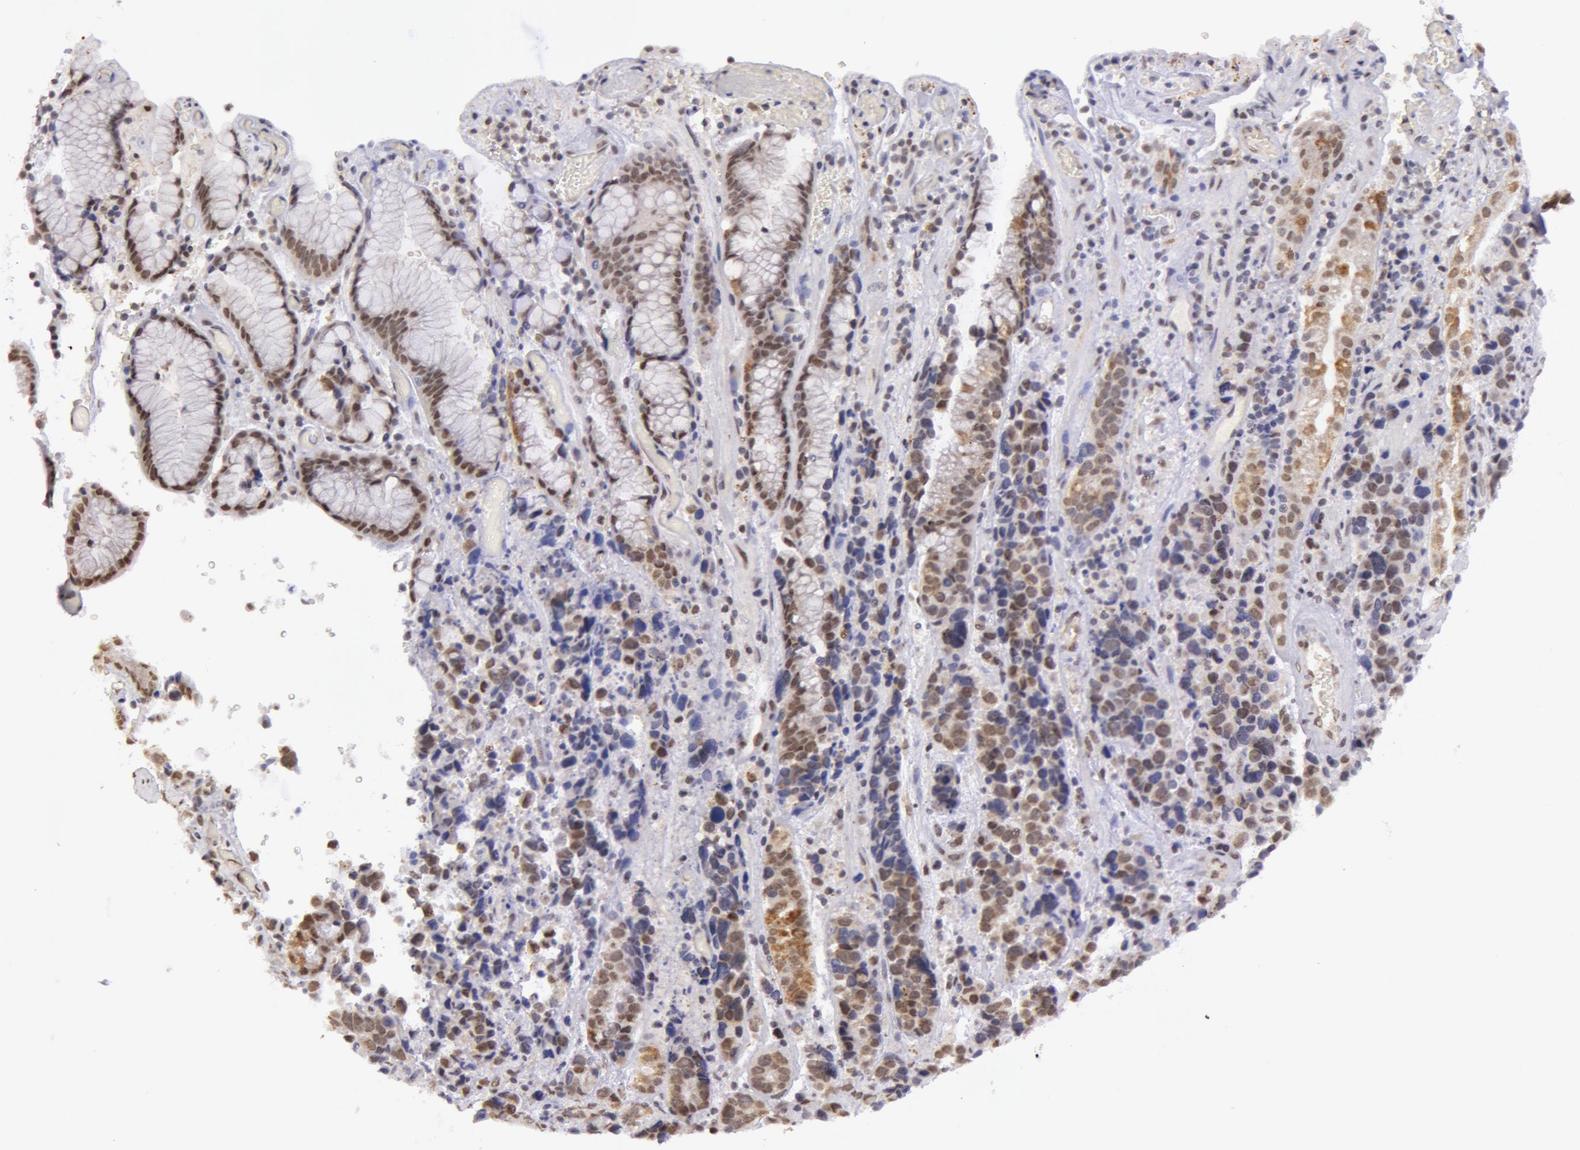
{"staining": {"intensity": "moderate", "quantity": "25%-75%", "location": "cytoplasmic/membranous,nuclear"}, "tissue": "stomach cancer", "cell_type": "Tumor cells", "image_type": "cancer", "snomed": [{"axis": "morphology", "description": "Adenocarcinoma, NOS"}, {"axis": "topography", "description": "Stomach, upper"}], "caption": "Protein expression analysis of human stomach cancer reveals moderate cytoplasmic/membranous and nuclear positivity in about 25%-75% of tumor cells. (DAB IHC with brightfield microscopy, high magnification).", "gene": "VRTN", "patient": {"sex": "male", "age": 71}}